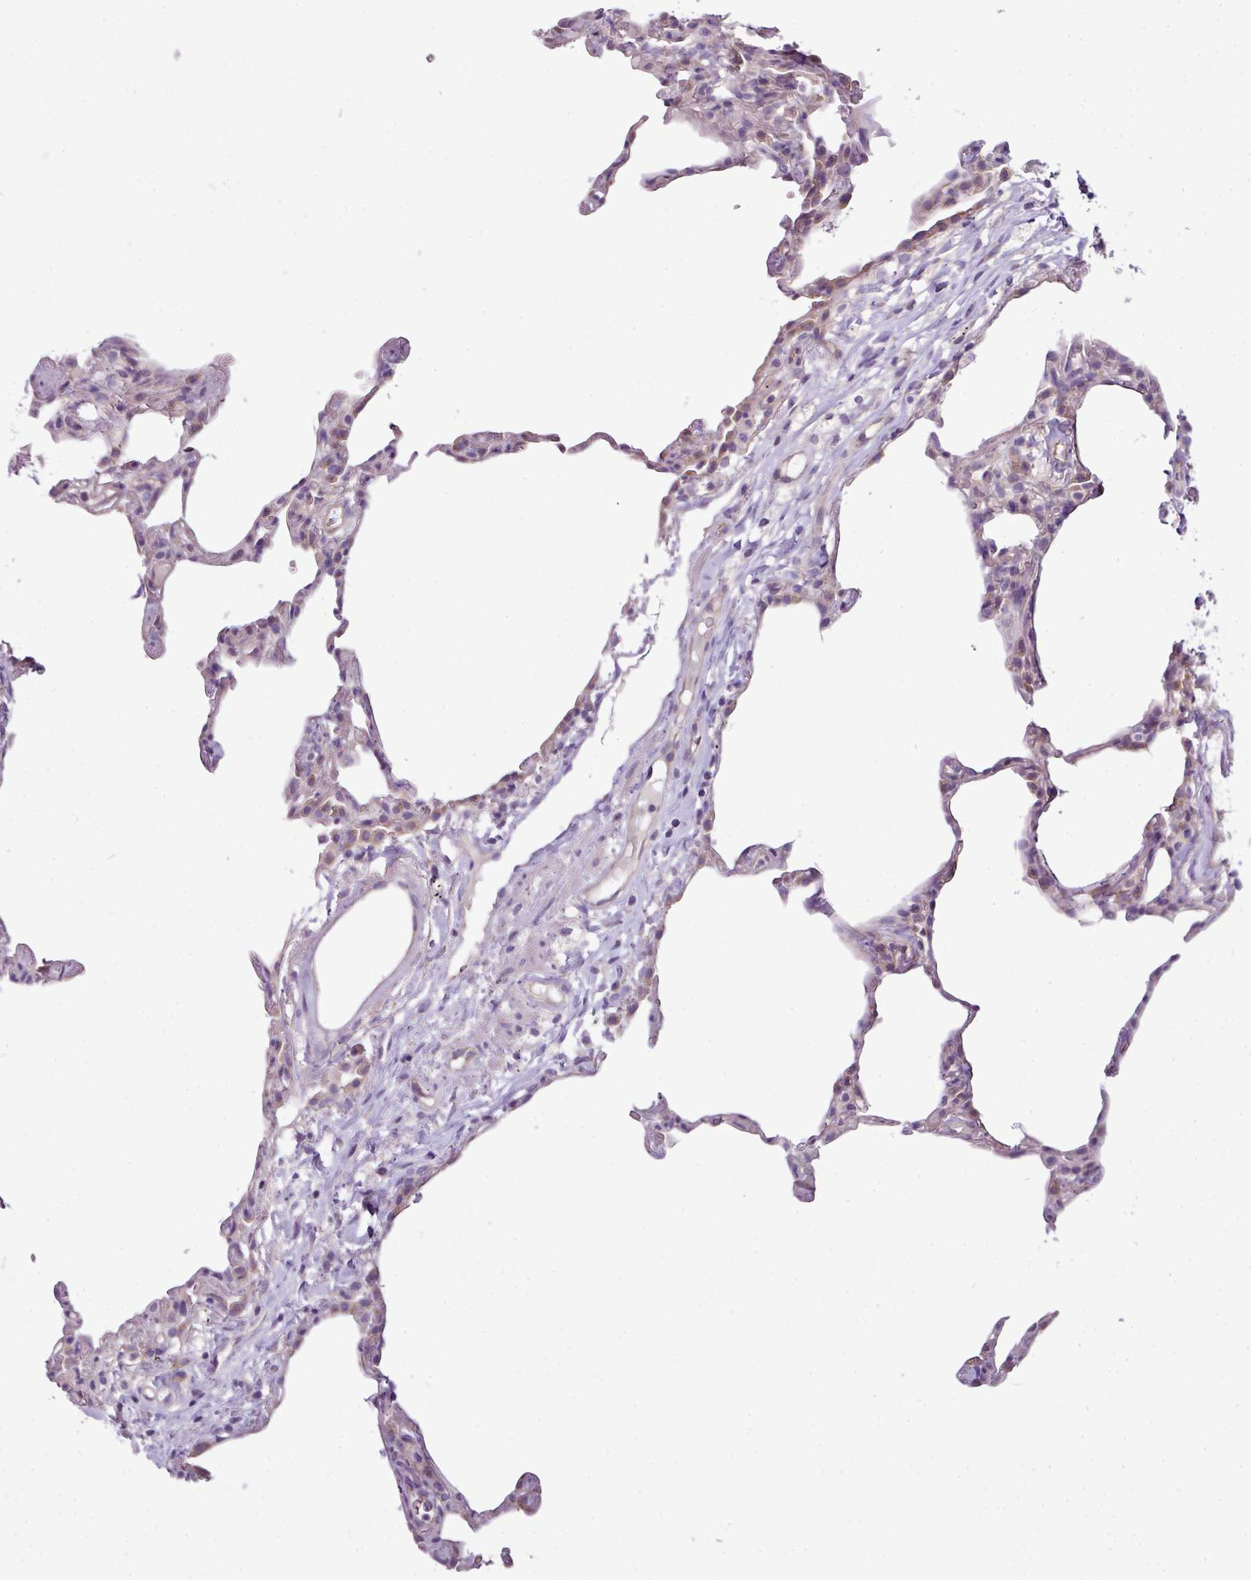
{"staining": {"intensity": "moderate", "quantity": "<25%", "location": "cytoplasmic/membranous"}, "tissue": "lung", "cell_type": "Alveolar cells", "image_type": "normal", "snomed": [{"axis": "morphology", "description": "Normal tissue, NOS"}, {"axis": "topography", "description": "Lung"}], "caption": "Protein staining of benign lung shows moderate cytoplasmic/membranous expression in about <25% of alveolar cells.", "gene": "AGAP4", "patient": {"sex": "female", "age": 57}}